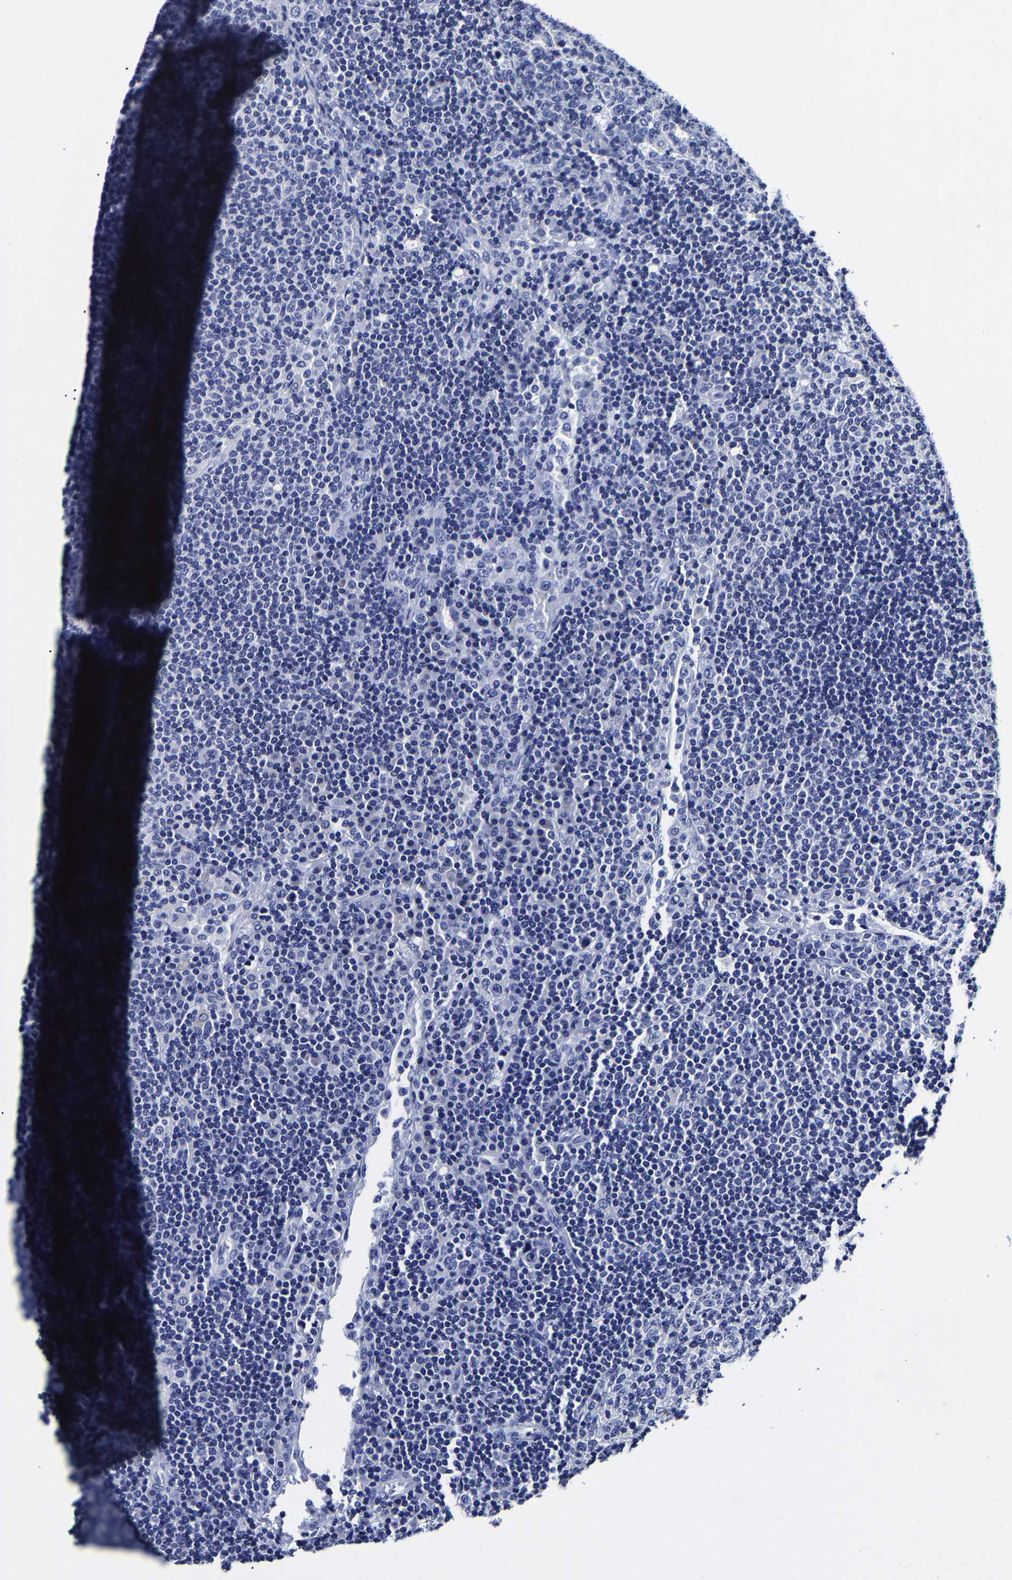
{"staining": {"intensity": "negative", "quantity": "none", "location": "none"}, "tissue": "lymph node", "cell_type": "Germinal center cells", "image_type": "normal", "snomed": [{"axis": "morphology", "description": "Normal tissue, NOS"}, {"axis": "topography", "description": "Lymph node"}], "caption": "High power microscopy histopathology image of an immunohistochemistry image of unremarkable lymph node, revealing no significant staining in germinal center cells.", "gene": "CPA2", "patient": {"sex": "female", "age": 53}}